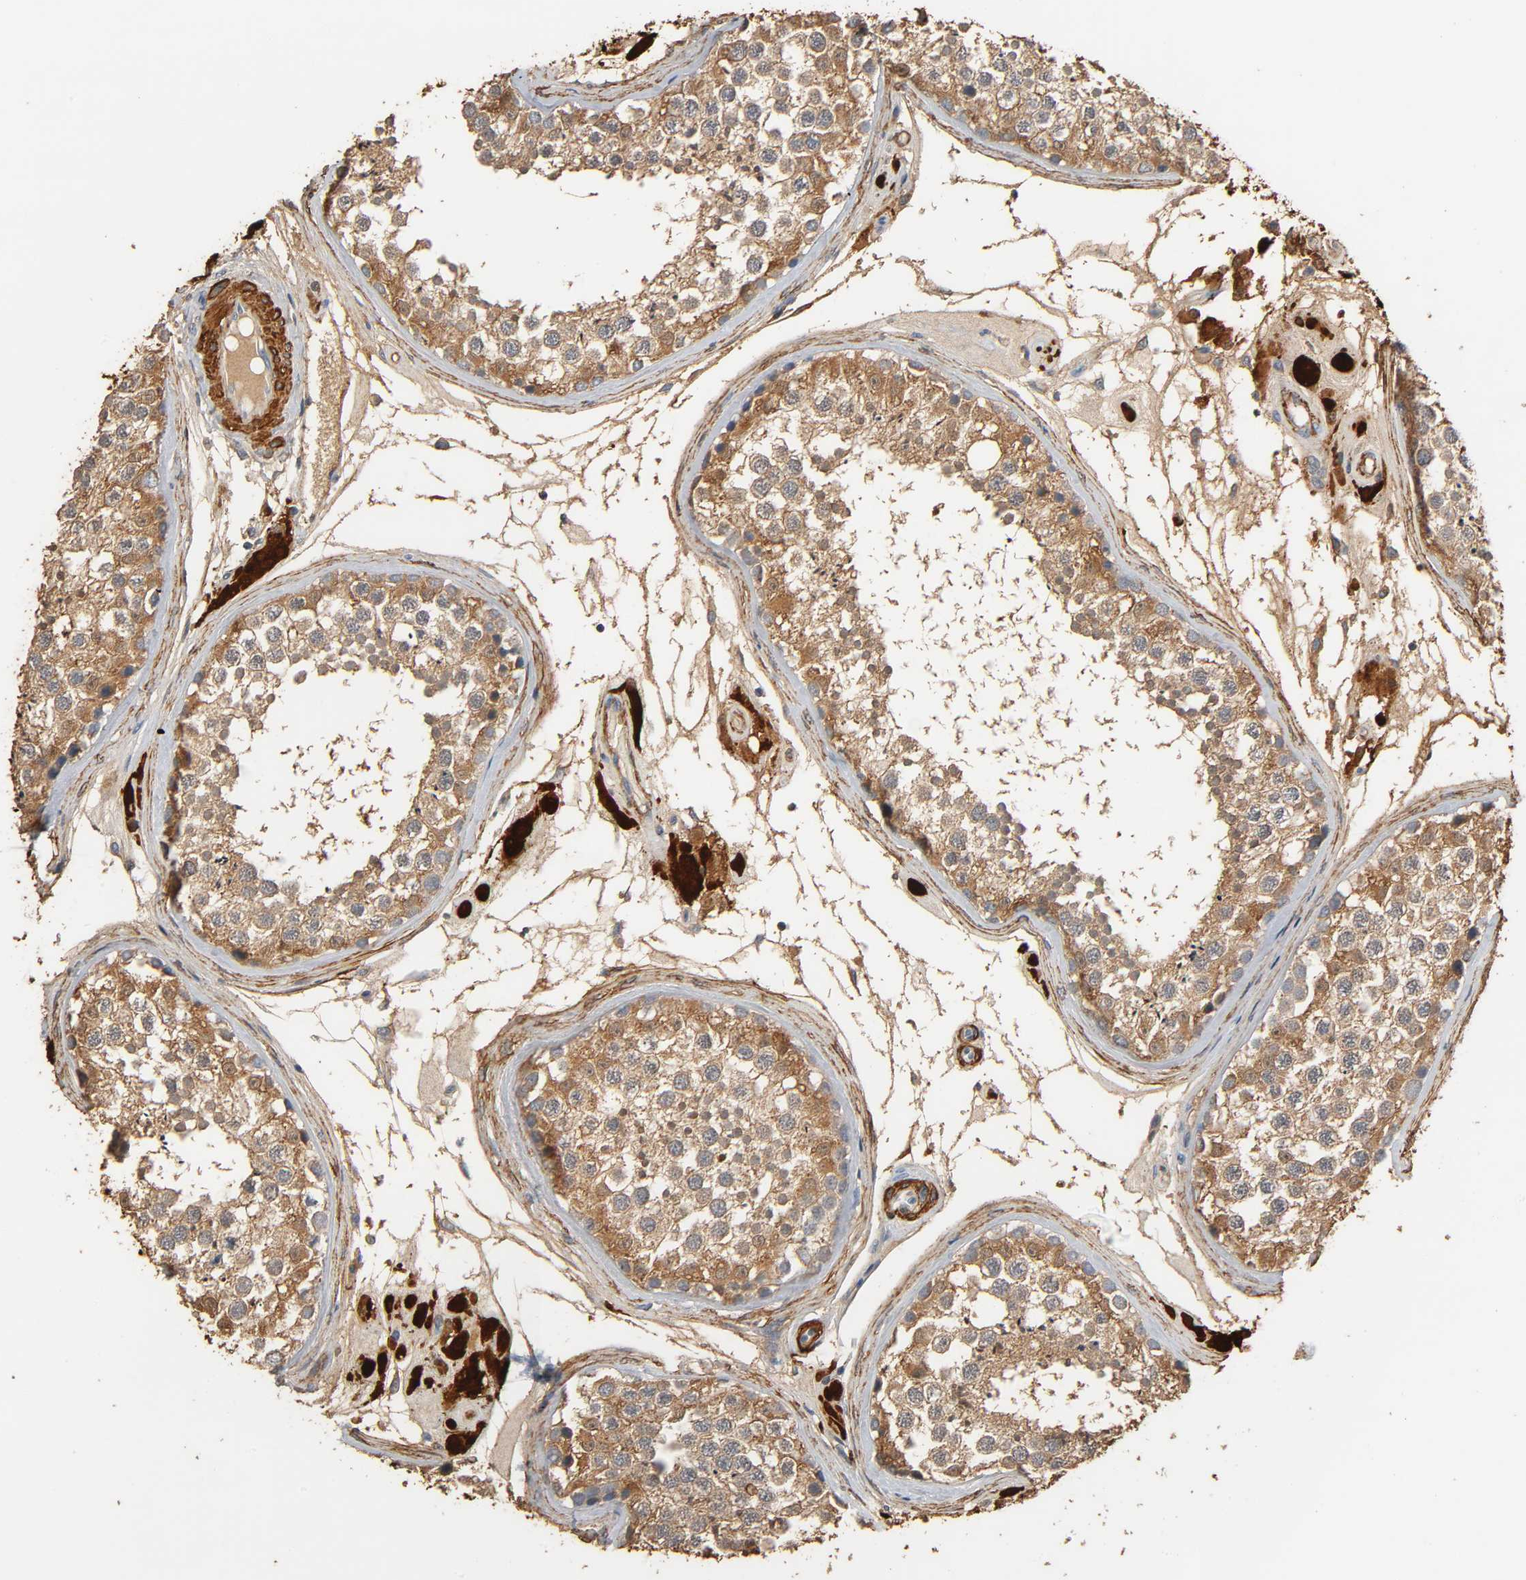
{"staining": {"intensity": "moderate", "quantity": ">75%", "location": "cytoplasmic/membranous"}, "tissue": "testis", "cell_type": "Cells in seminiferous ducts", "image_type": "normal", "snomed": [{"axis": "morphology", "description": "Normal tissue, NOS"}, {"axis": "topography", "description": "Testis"}], "caption": "Cells in seminiferous ducts show moderate cytoplasmic/membranous staining in about >75% of cells in normal testis.", "gene": "GSTA1", "patient": {"sex": "male", "age": 46}}